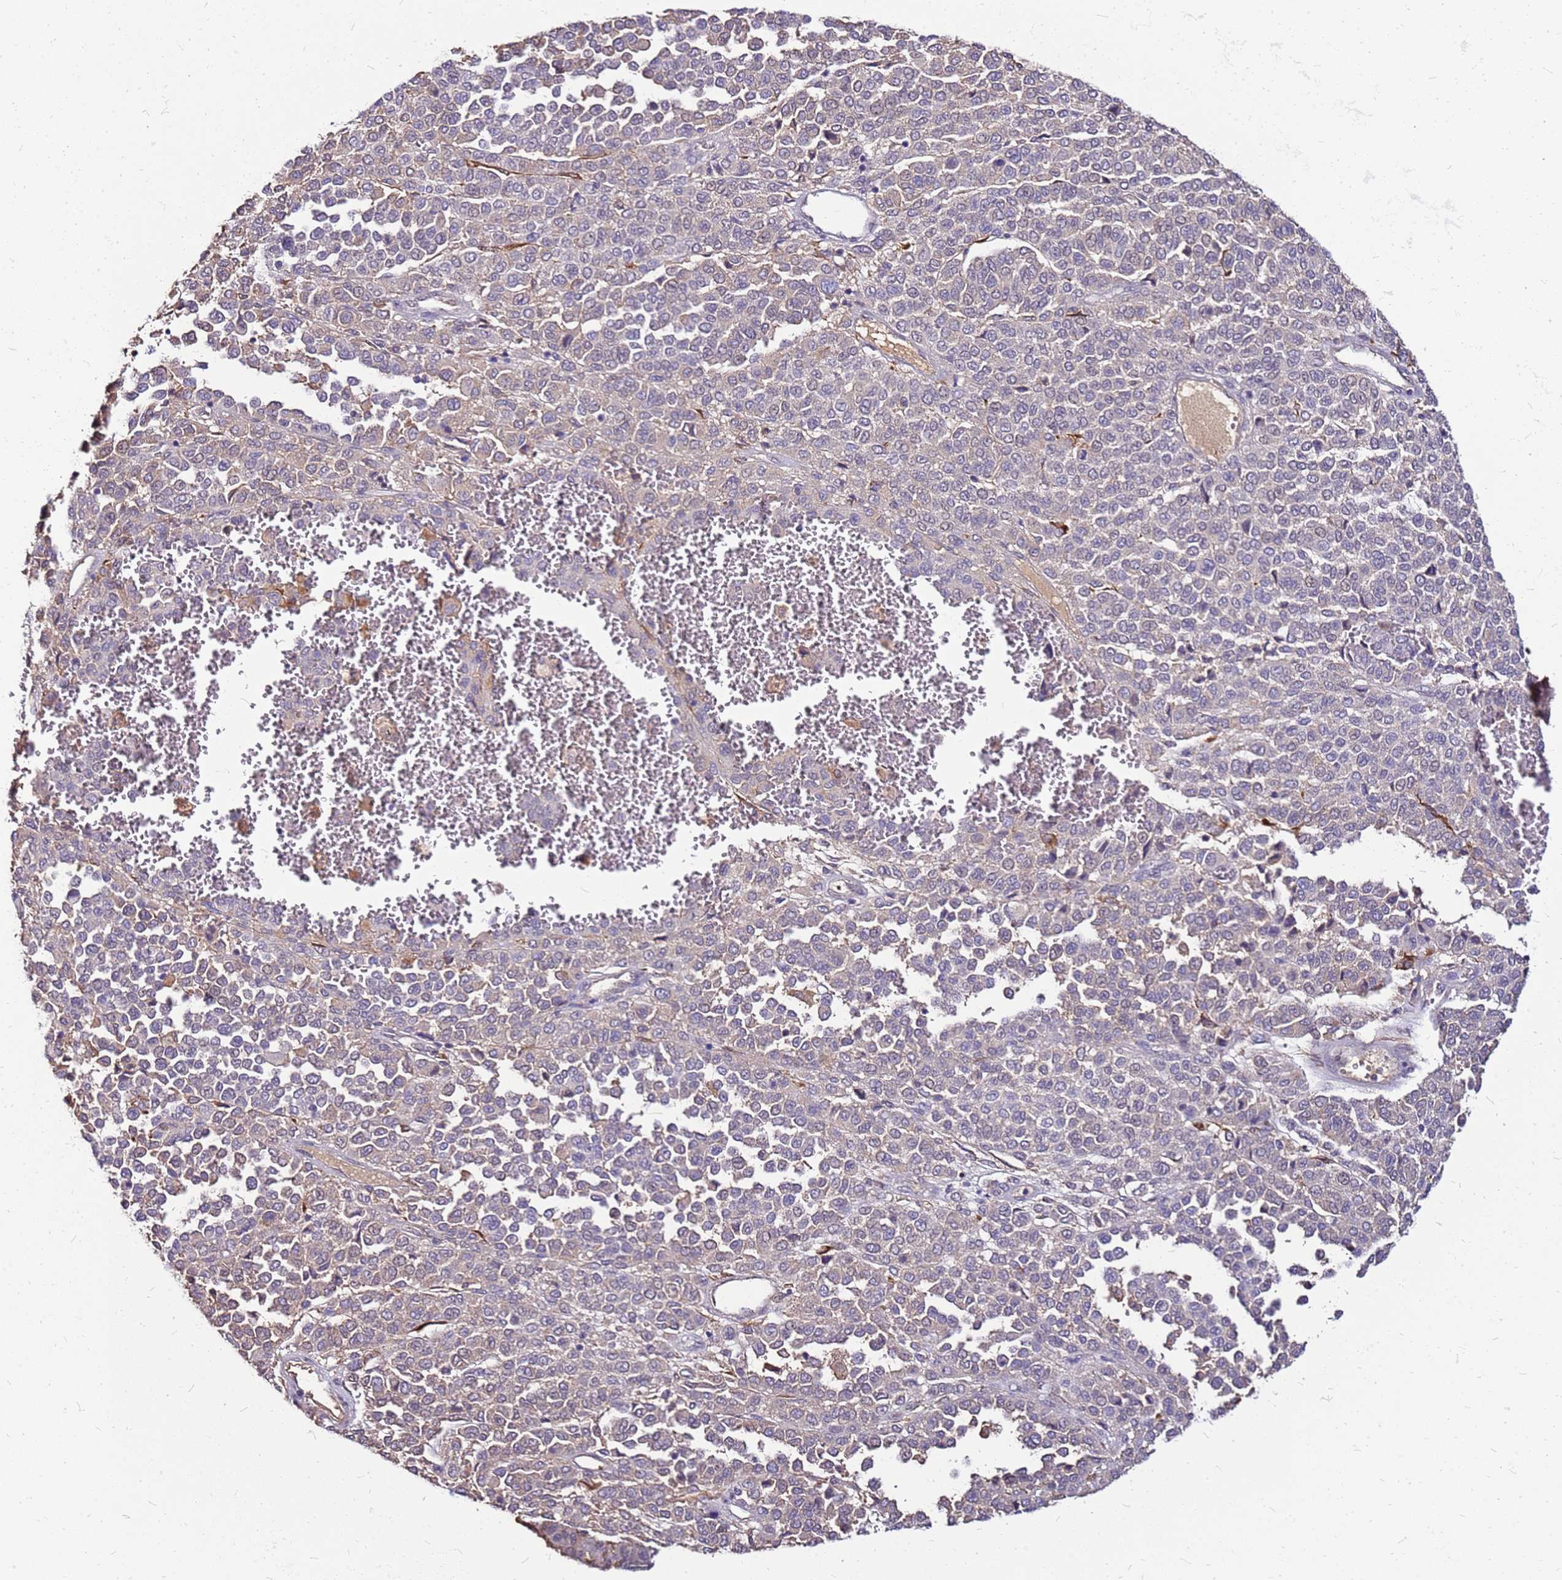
{"staining": {"intensity": "weak", "quantity": "<25%", "location": "cytoplasmic/membranous"}, "tissue": "melanoma", "cell_type": "Tumor cells", "image_type": "cancer", "snomed": [{"axis": "morphology", "description": "Malignant melanoma, Metastatic site"}, {"axis": "topography", "description": "Pancreas"}], "caption": "Tumor cells are negative for protein expression in human melanoma. (Stains: DAB (3,3'-diaminobenzidine) IHC with hematoxylin counter stain, Microscopy: brightfield microscopy at high magnification).", "gene": "ALDH1A3", "patient": {"sex": "female", "age": 30}}